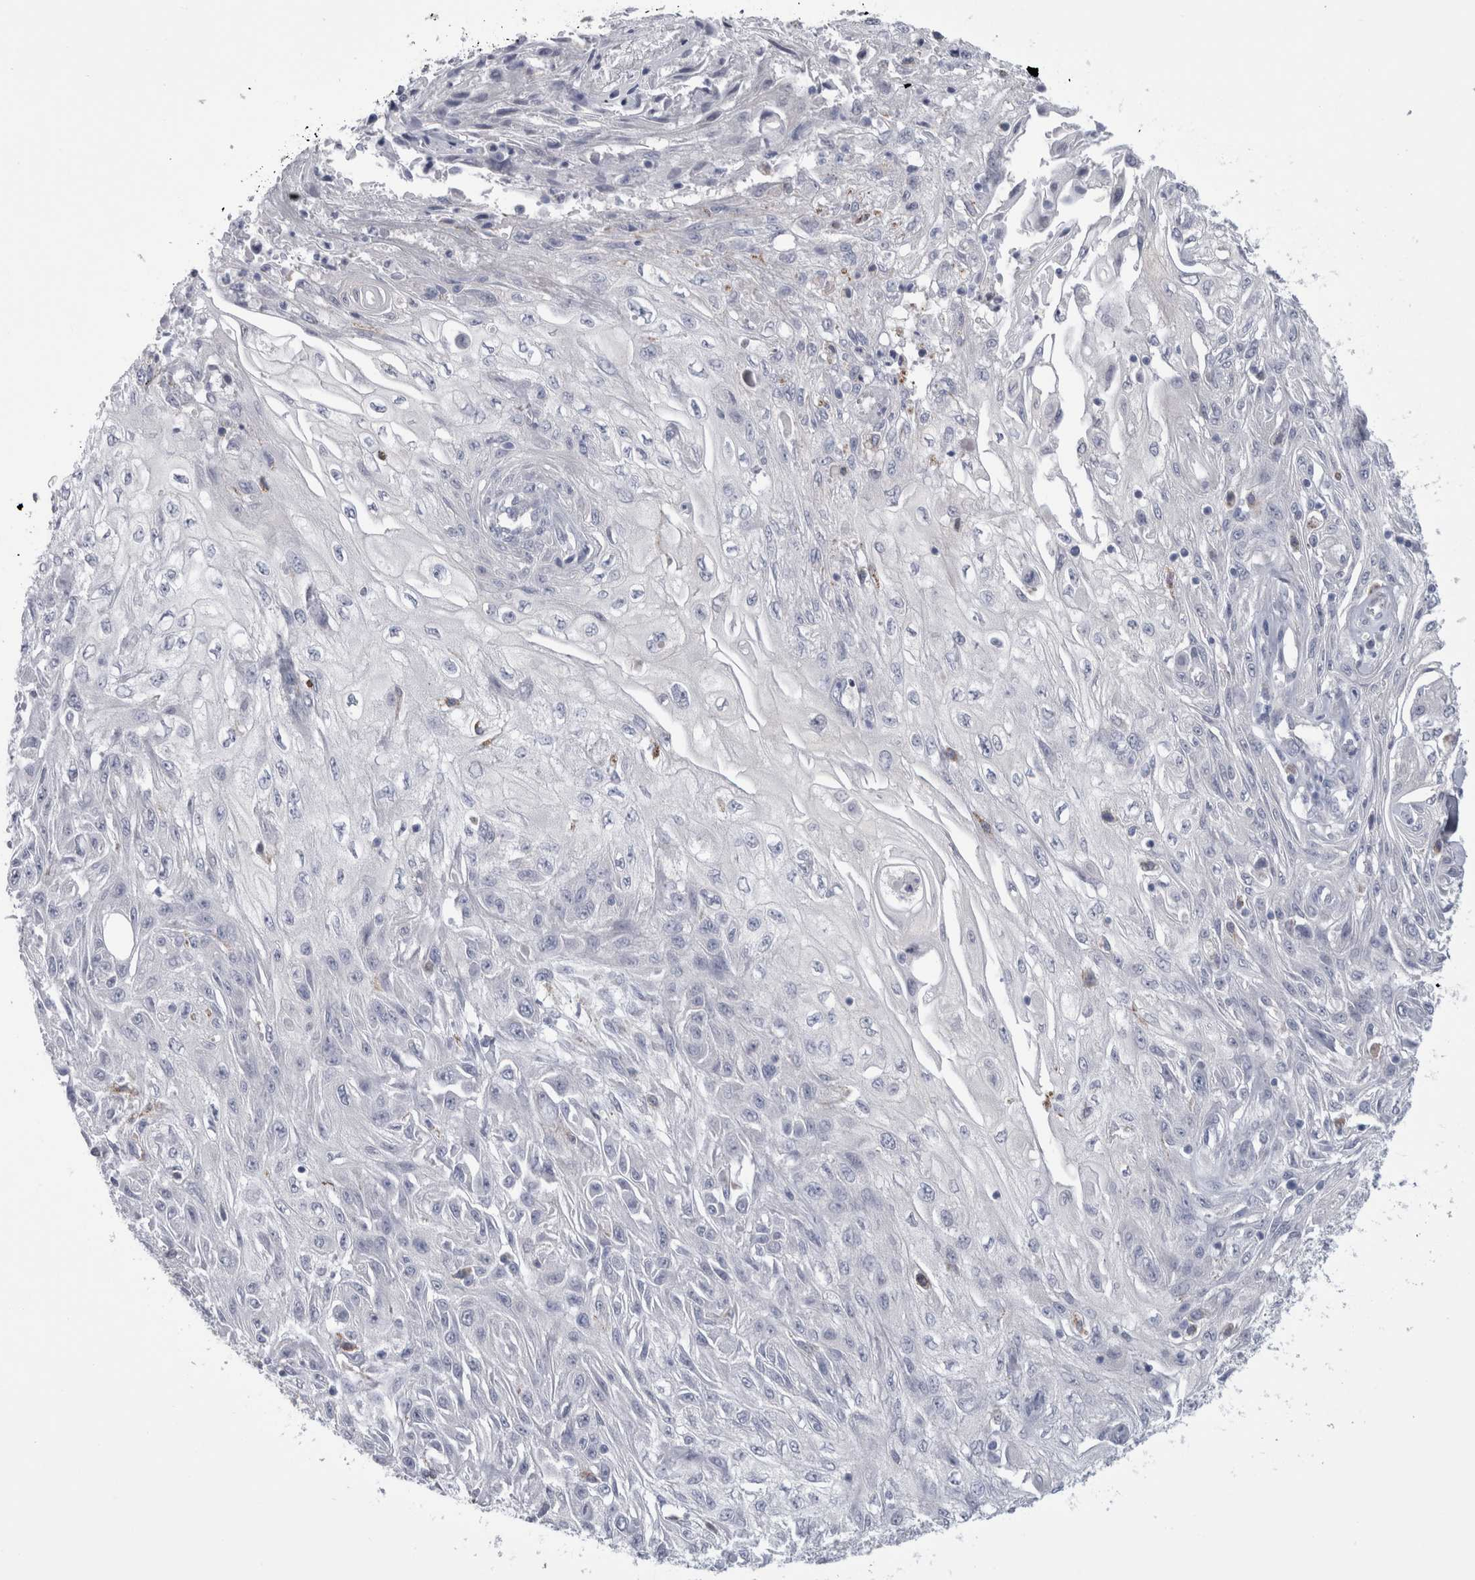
{"staining": {"intensity": "negative", "quantity": "none", "location": "none"}, "tissue": "skin cancer", "cell_type": "Tumor cells", "image_type": "cancer", "snomed": [{"axis": "morphology", "description": "Squamous cell carcinoma, NOS"}, {"axis": "morphology", "description": "Squamous cell carcinoma, metastatic, NOS"}, {"axis": "topography", "description": "Skin"}, {"axis": "topography", "description": "Lymph node"}], "caption": "Immunohistochemical staining of human skin cancer demonstrates no significant staining in tumor cells.", "gene": "GATM", "patient": {"sex": "male", "age": 75}}